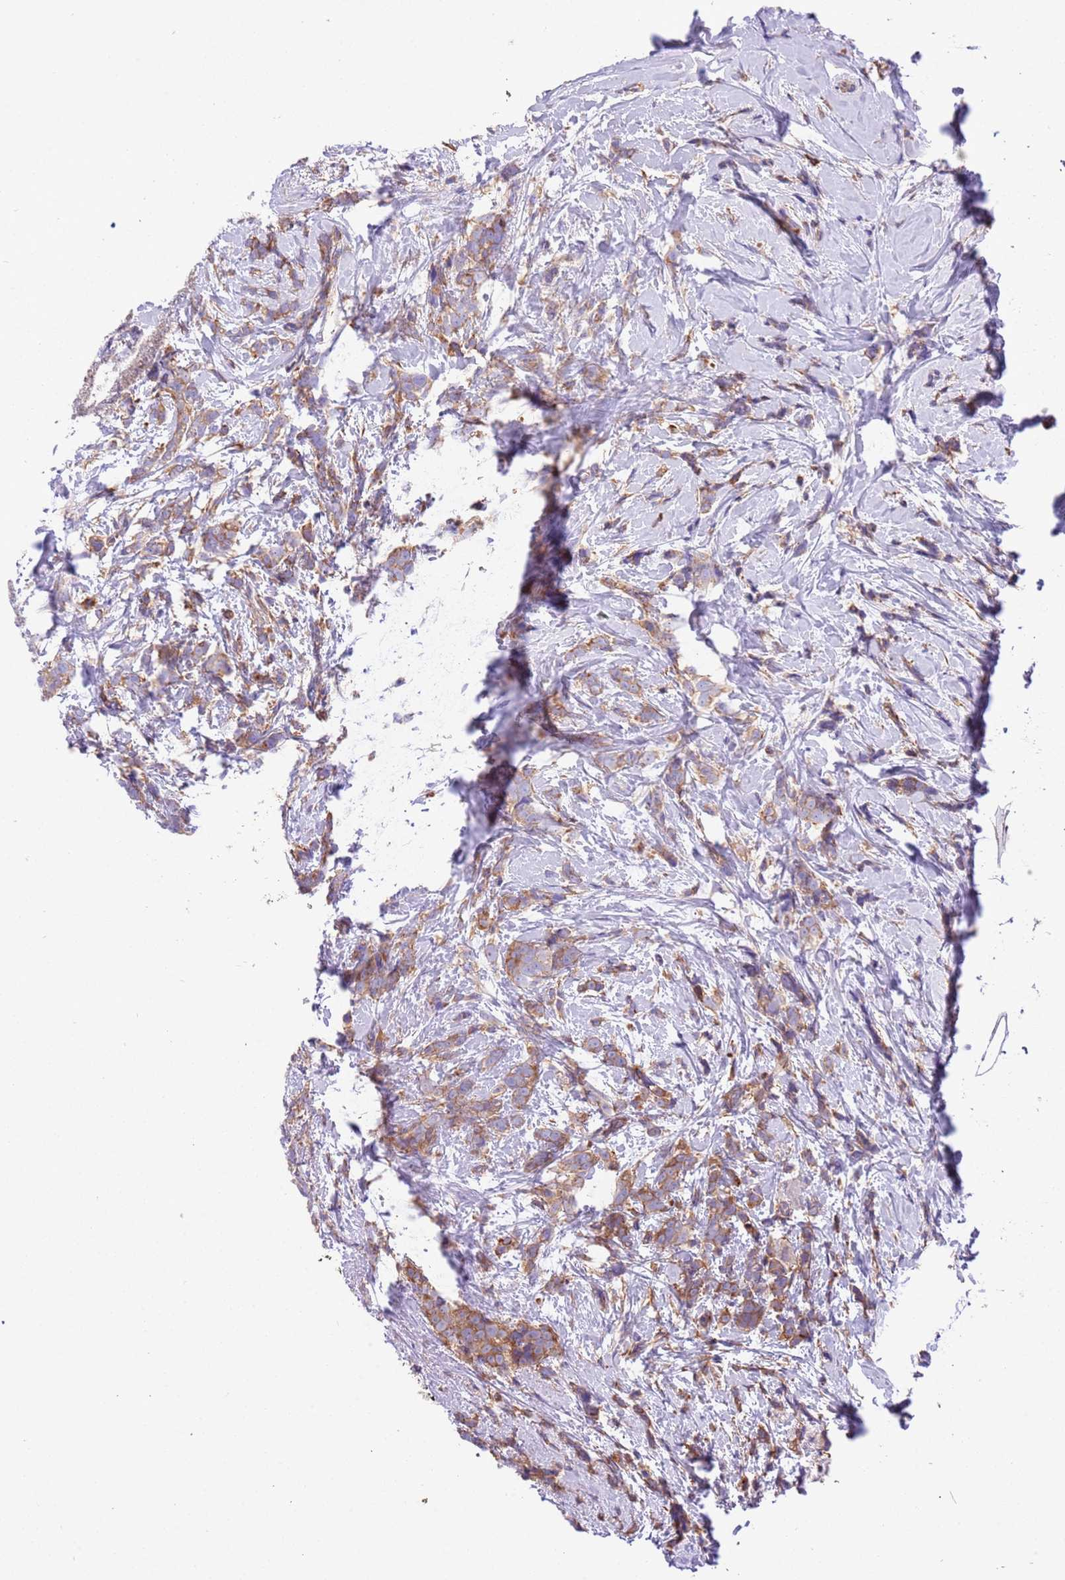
{"staining": {"intensity": "moderate", "quantity": ">75%", "location": "cytoplasmic/membranous"}, "tissue": "breast cancer", "cell_type": "Tumor cells", "image_type": "cancer", "snomed": [{"axis": "morphology", "description": "Lobular carcinoma"}, {"axis": "topography", "description": "Breast"}], "caption": "An IHC image of tumor tissue is shown. Protein staining in brown shows moderate cytoplasmic/membranous positivity in breast cancer (lobular carcinoma) within tumor cells.", "gene": "NAALADL1", "patient": {"sex": "female", "age": 58}}